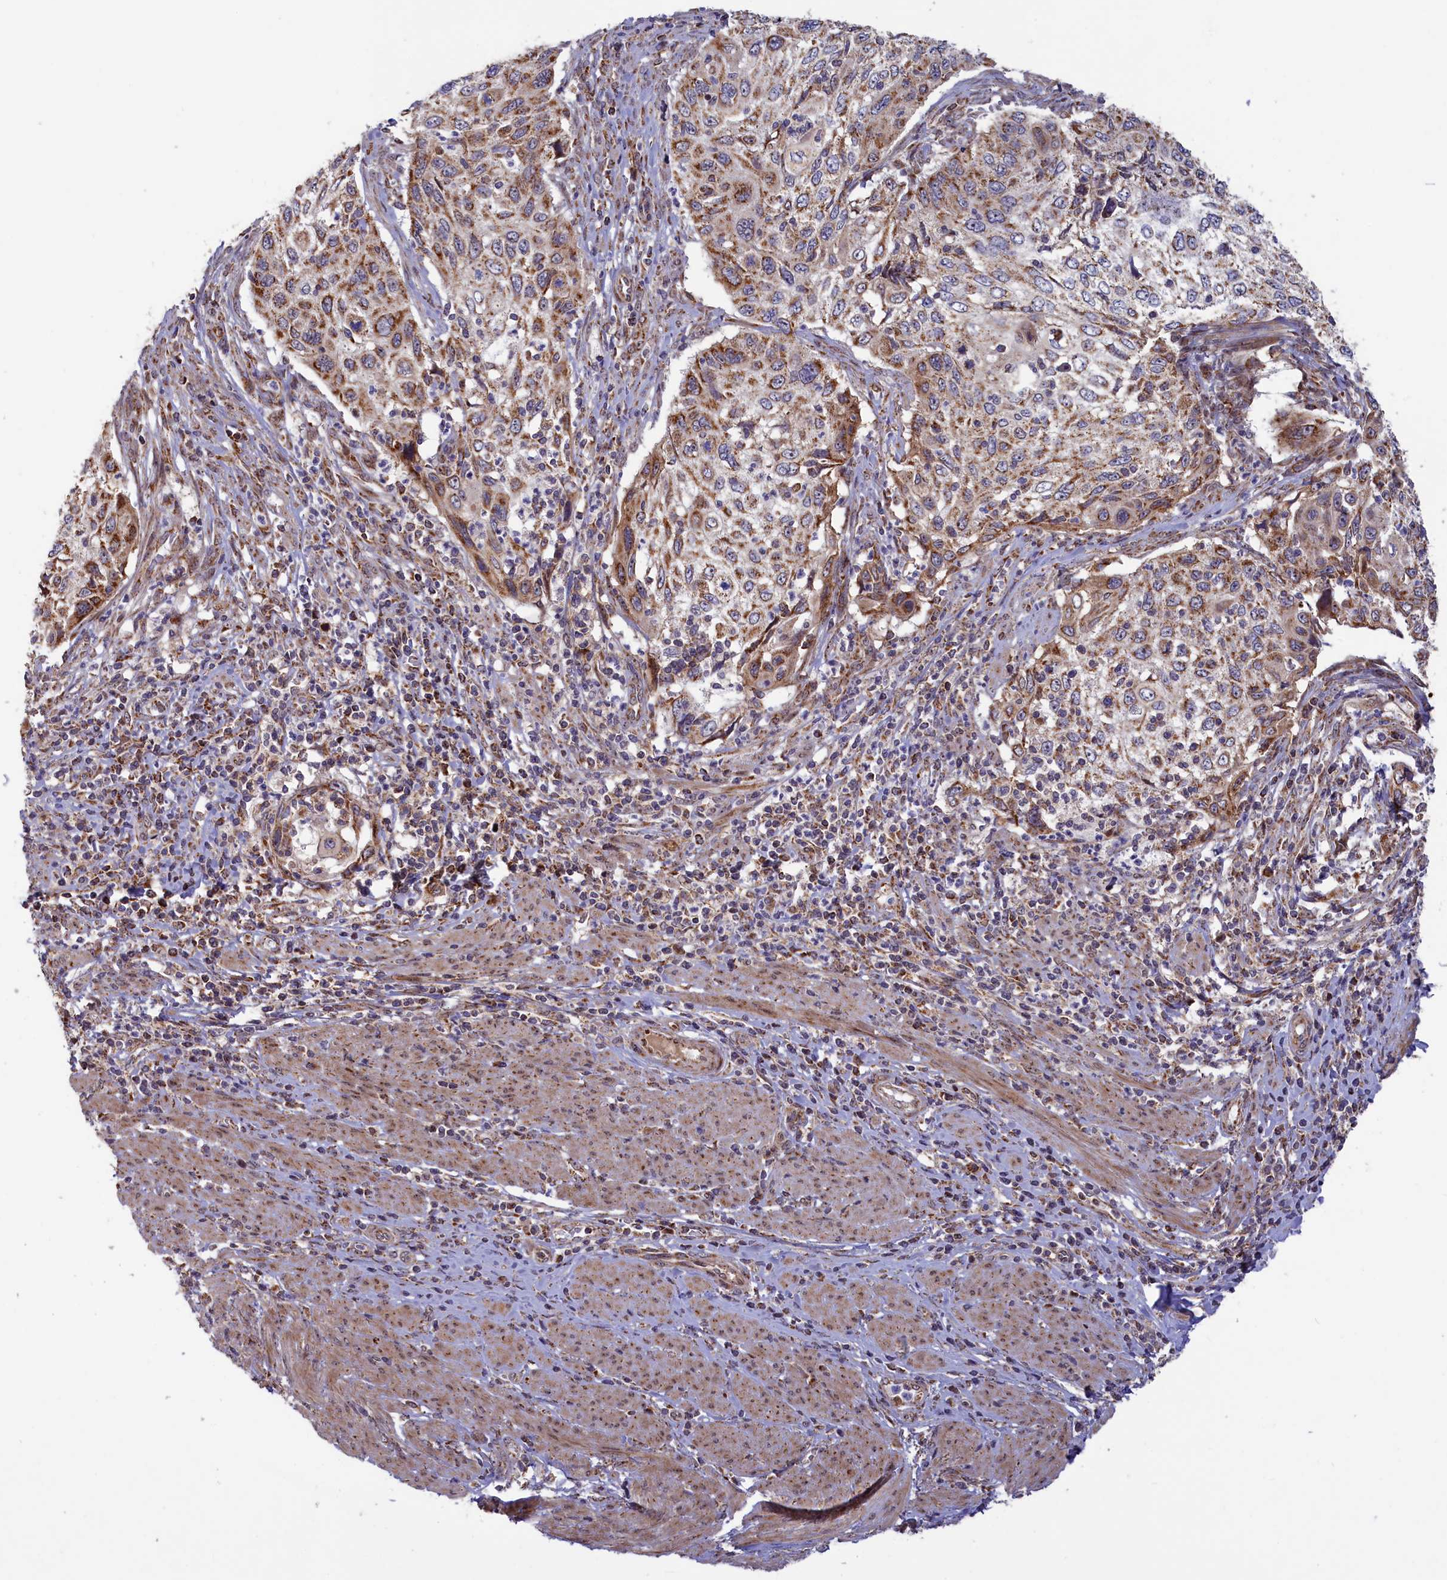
{"staining": {"intensity": "moderate", "quantity": ">75%", "location": "cytoplasmic/membranous"}, "tissue": "cervical cancer", "cell_type": "Tumor cells", "image_type": "cancer", "snomed": [{"axis": "morphology", "description": "Squamous cell carcinoma, NOS"}, {"axis": "topography", "description": "Cervix"}], "caption": "This is a histology image of immunohistochemistry staining of cervical cancer (squamous cell carcinoma), which shows moderate positivity in the cytoplasmic/membranous of tumor cells.", "gene": "DUS3L", "patient": {"sex": "female", "age": 70}}